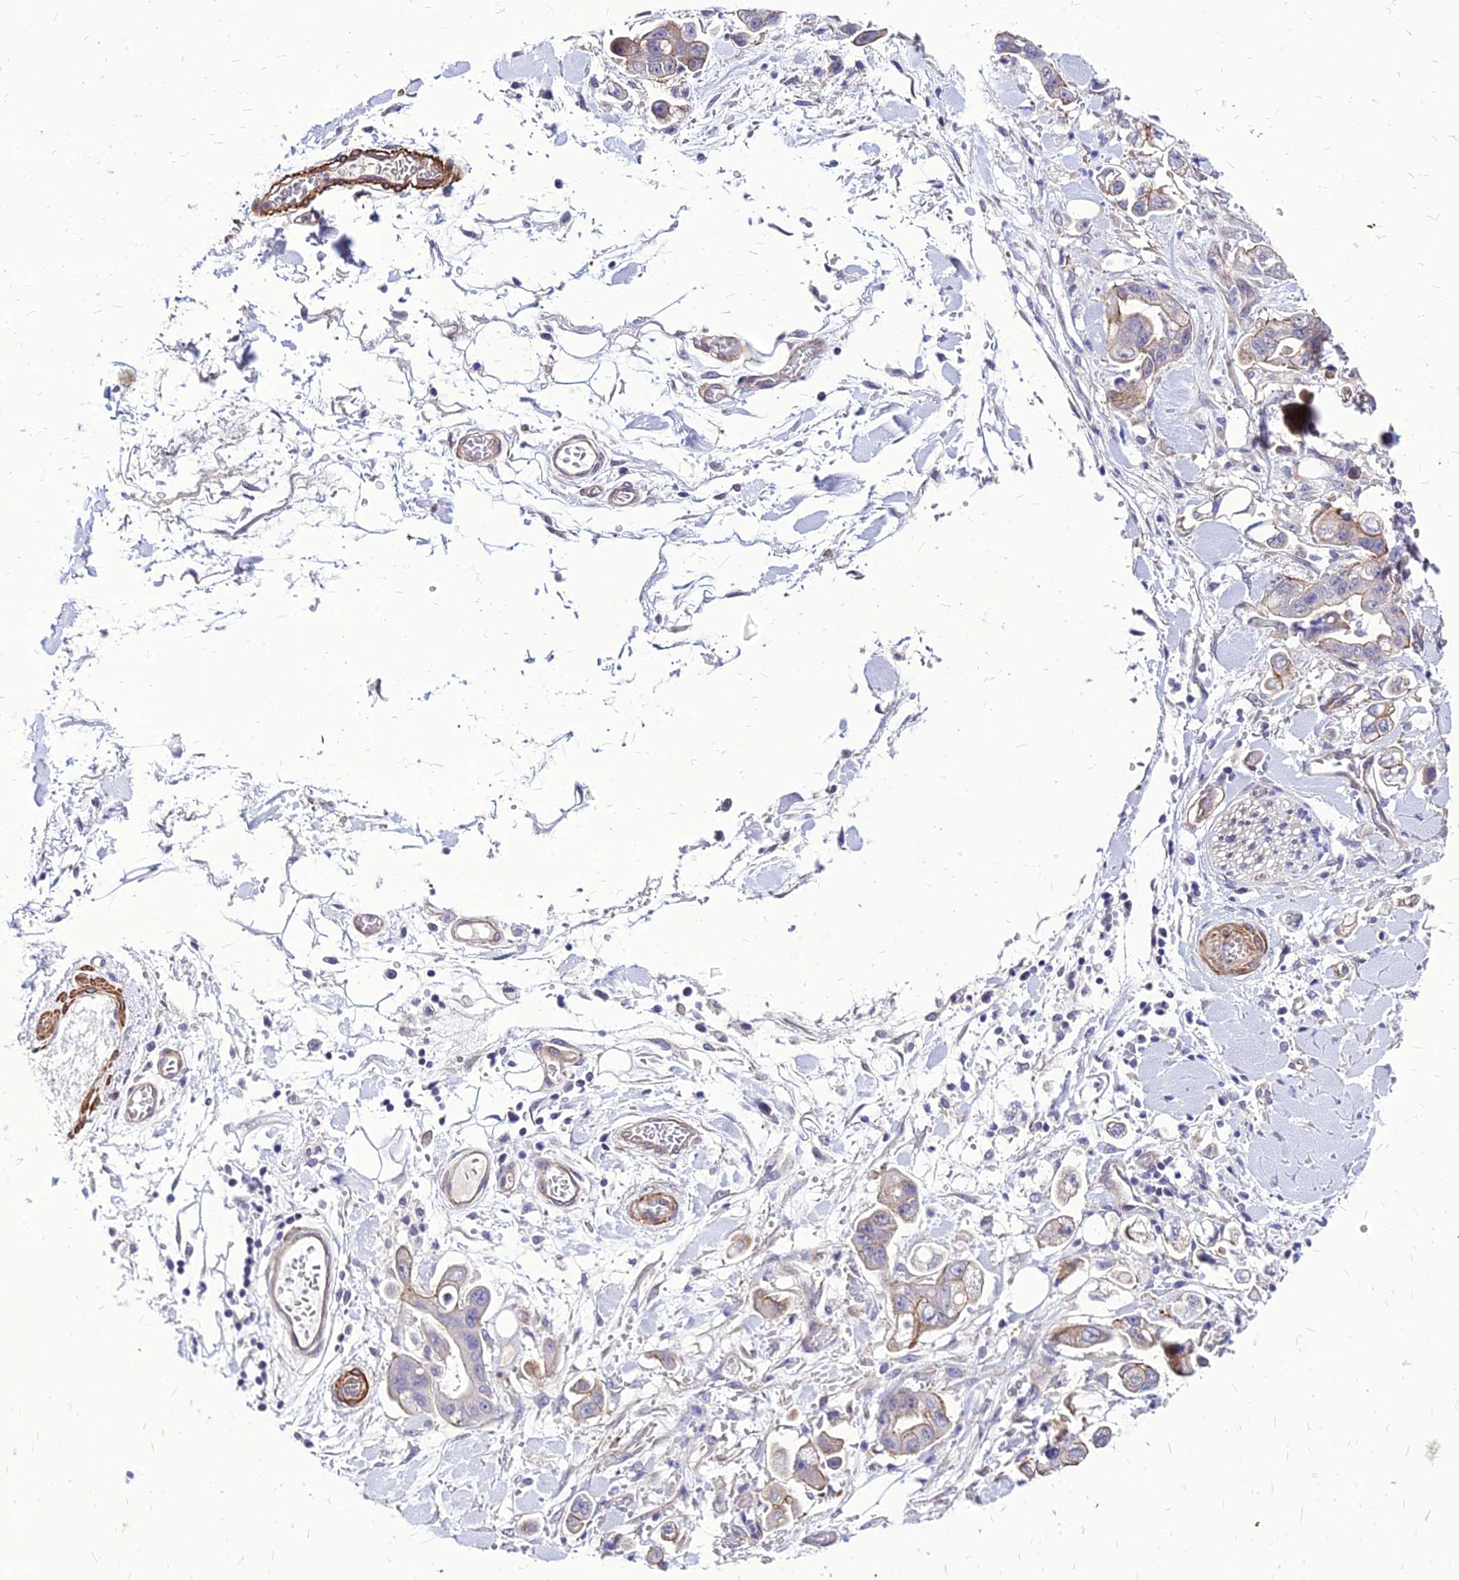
{"staining": {"intensity": "weak", "quantity": "25%-75%", "location": "cytoplasmic/membranous"}, "tissue": "stomach cancer", "cell_type": "Tumor cells", "image_type": "cancer", "snomed": [{"axis": "morphology", "description": "Adenocarcinoma, NOS"}, {"axis": "topography", "description": "Stomach"}], "caption": "Stomach cancer stained with a protein marker shows weak staining in tumor cells.", "gene": "YEATS2", "patient": {"sex": "male", "age": 62}}